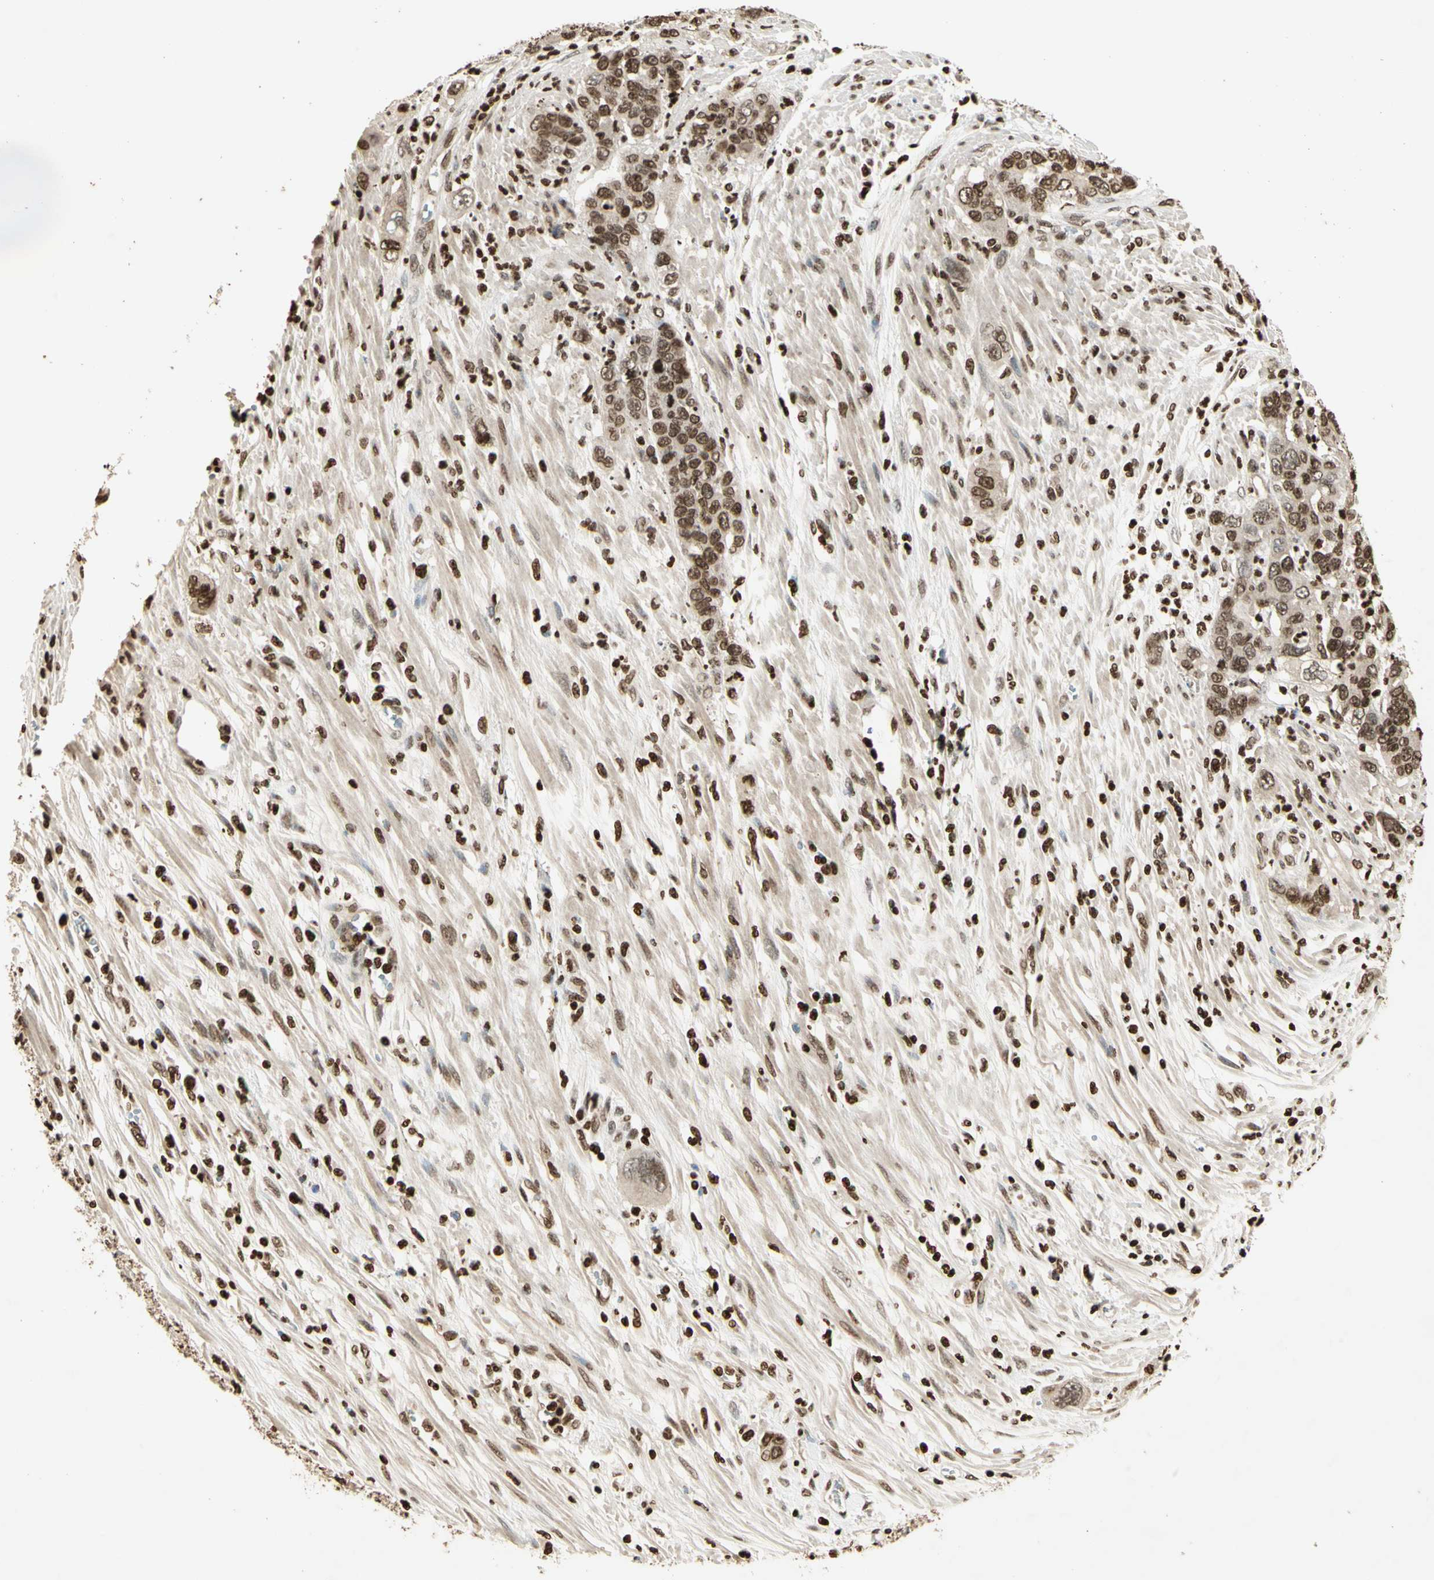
{"staining": {"intensity": "strong", "quantity": "25%-75%", "location": "nuclear"}, "tissue": "pancreatic cancer", "cell_type": "Tumor cells", "image_type": "cancer", "snomed": [{"axis": "morphology", "description": "Adenocarcinoma, NOS"}, {"axis": "topography", "description": "Pancreas"}], "caption": "Human pancreatic adenocarcinoma stained with a brown dye exhibits strong nuclear positive staining in about 25%-75% of tumor cells.", "gene": "RORA", "patient": {"sex": "female", "age": 71}}